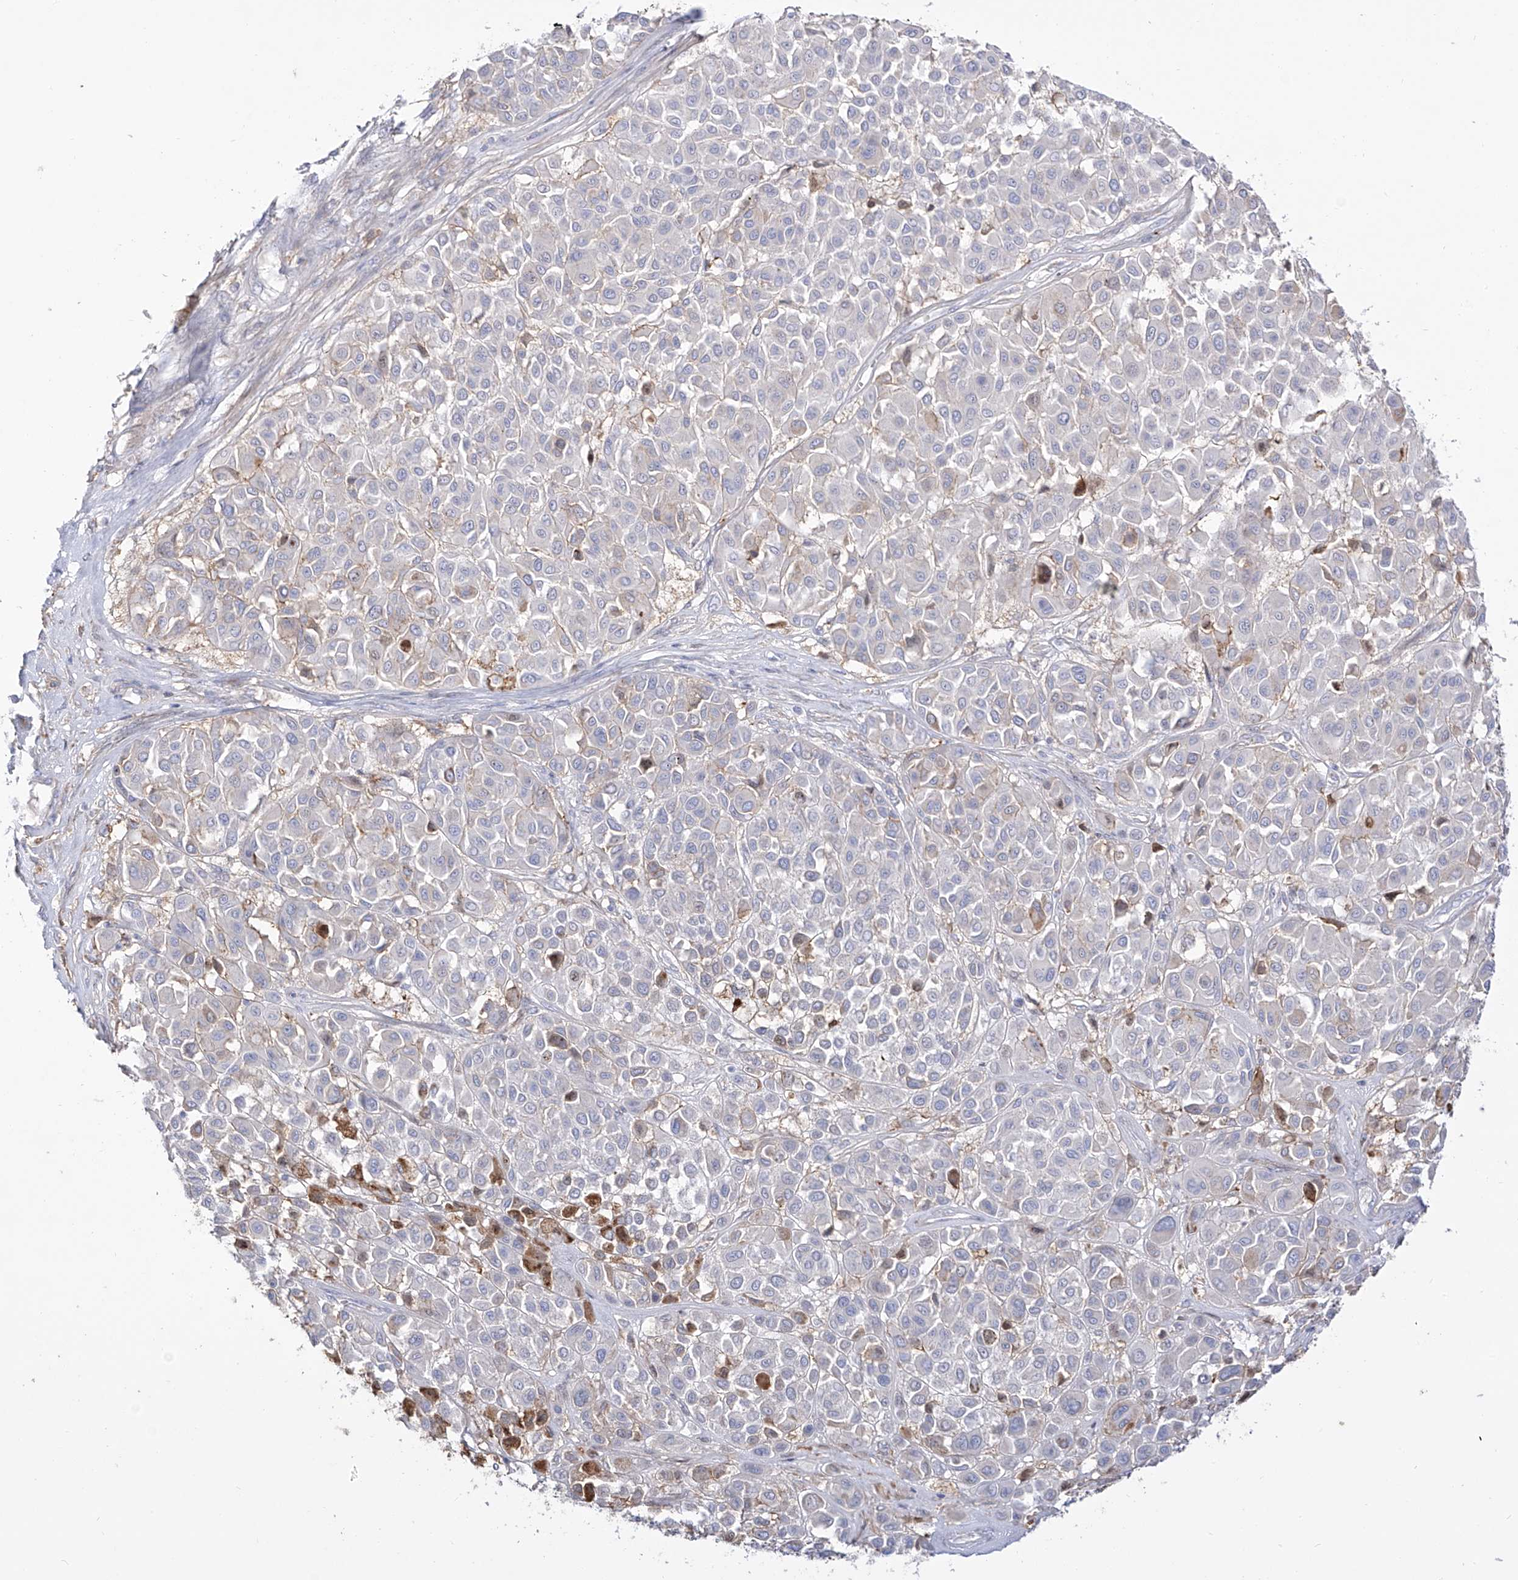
{"staining": {"intensity": "moderate", "quantity": "<25%", "location": "cytoplasmic/membranous"}, "tissue": "melanoma", "cell_type": "Tumor cells", "image_type": "cancer", "snomed": [{"axis": "morphology", "description": "Malignant melanoma, Metastatic site"}, {"axis": "topography", "description": "Soft tissue"}], "caption": "IHC histopathology image of neoplastic tissue: human melanoma stained using immunohistochemistry (IHC) shows low levels of moderate protein expression localized specifically in the cytoplasmic/membranous of tumor cells, appearing as a cytoplasmic/membranous brown color.", "gene": "ZGRF1", "patient": {"sex": "male", "age": 41}}